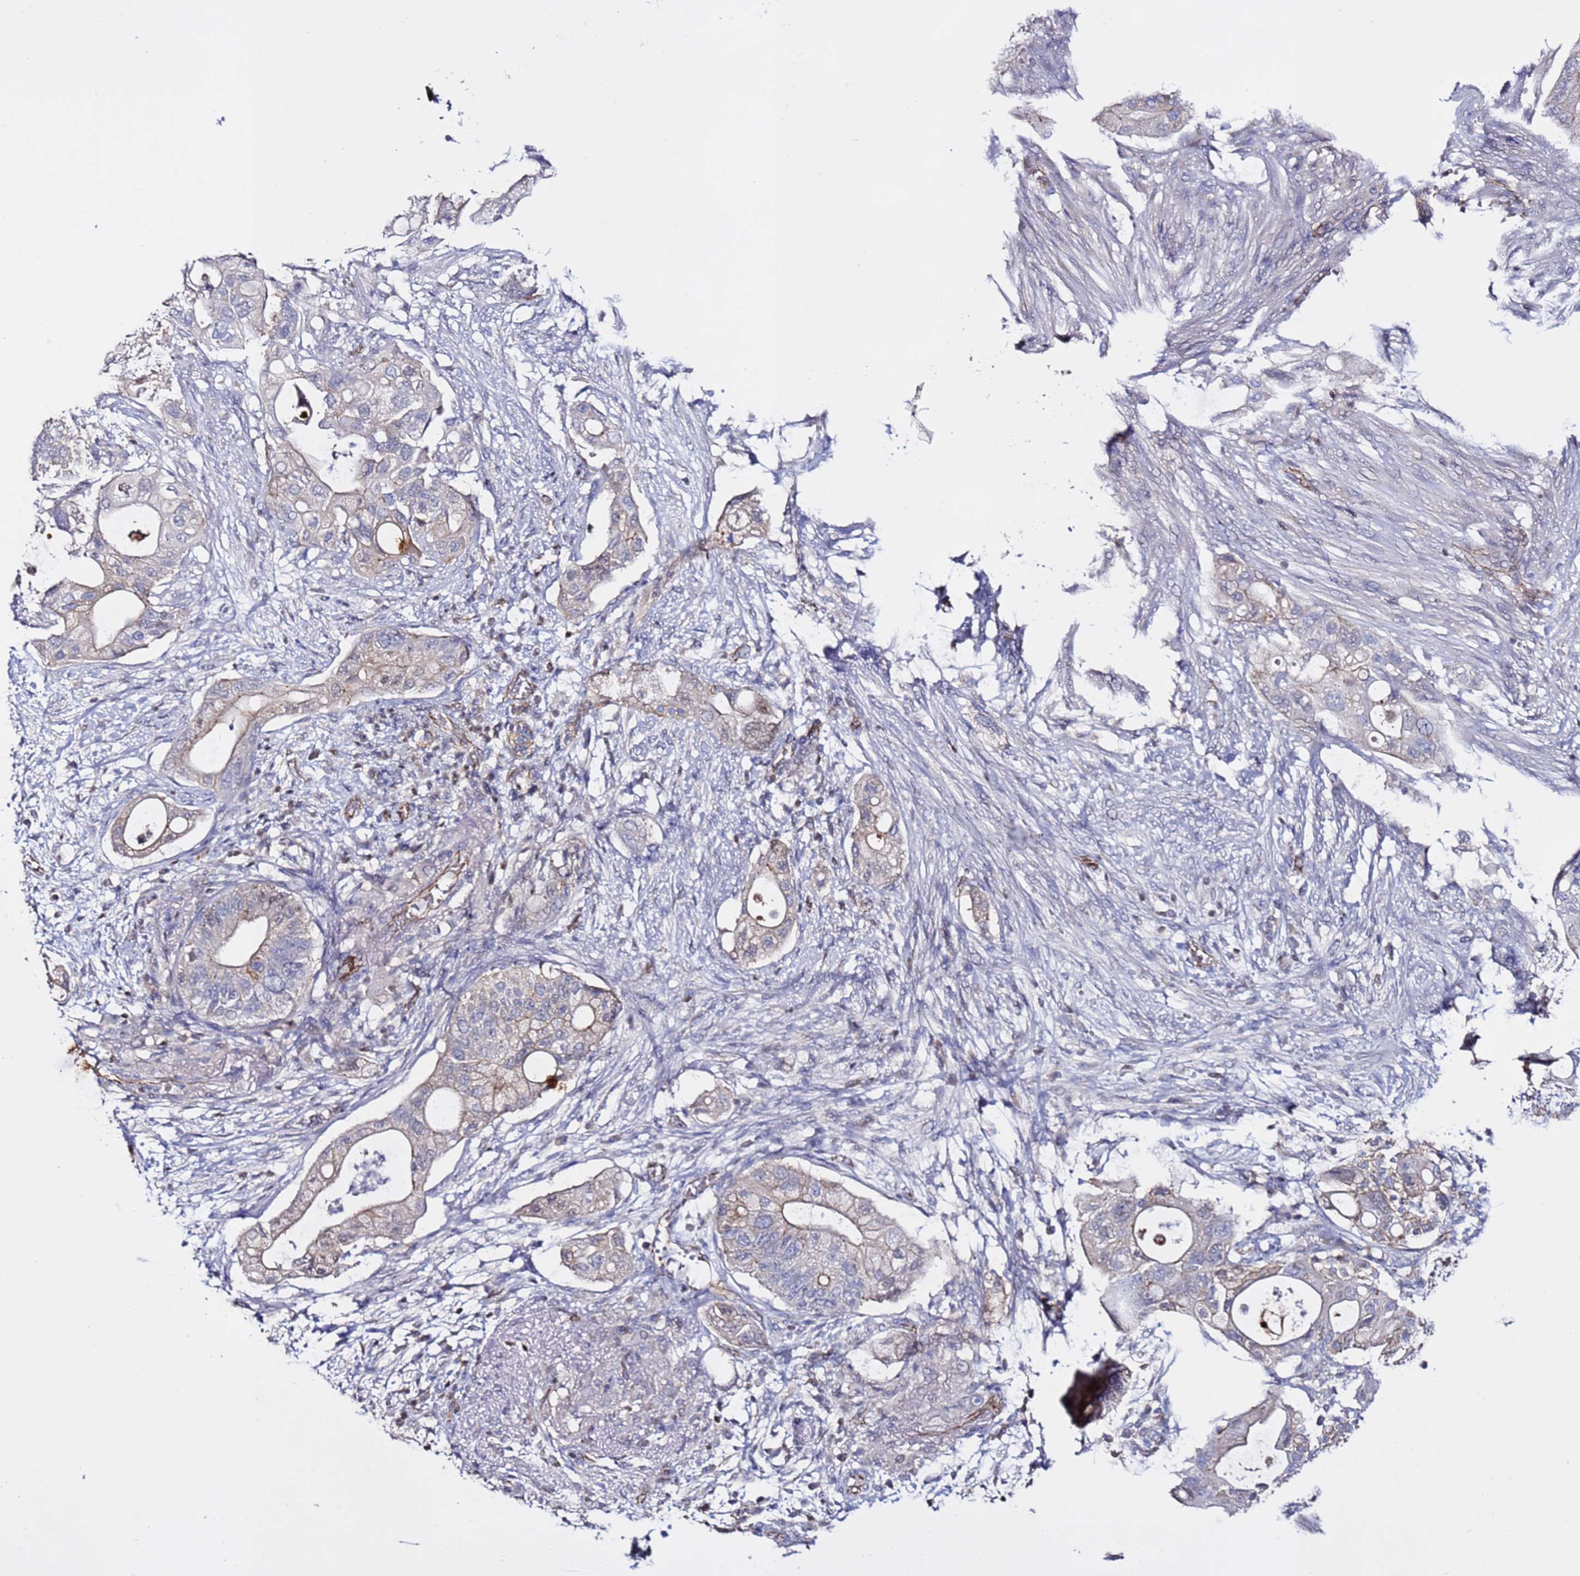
{"staining": {"intensity": "weak", "quantity": "<25%", "location": "cytoplasmic/membranous"}, "tissue": "pancreatic cancer", "cell_type": "Tumor cells", "image_type": "cancer", "snomed": [{"axis": "morphology", "description": "Adenocarcinoma, NOS"}, {"axis": "topography", "description": "Pancreas"}], "caption": "Immunohistochemistry photomicrograph of pancreatic adenocarcinoma stained for a protein (brown), which exhibits no expression in tumor cells.", "gene": "TENM3", "patient": {"sex": "female", "age": 72}}